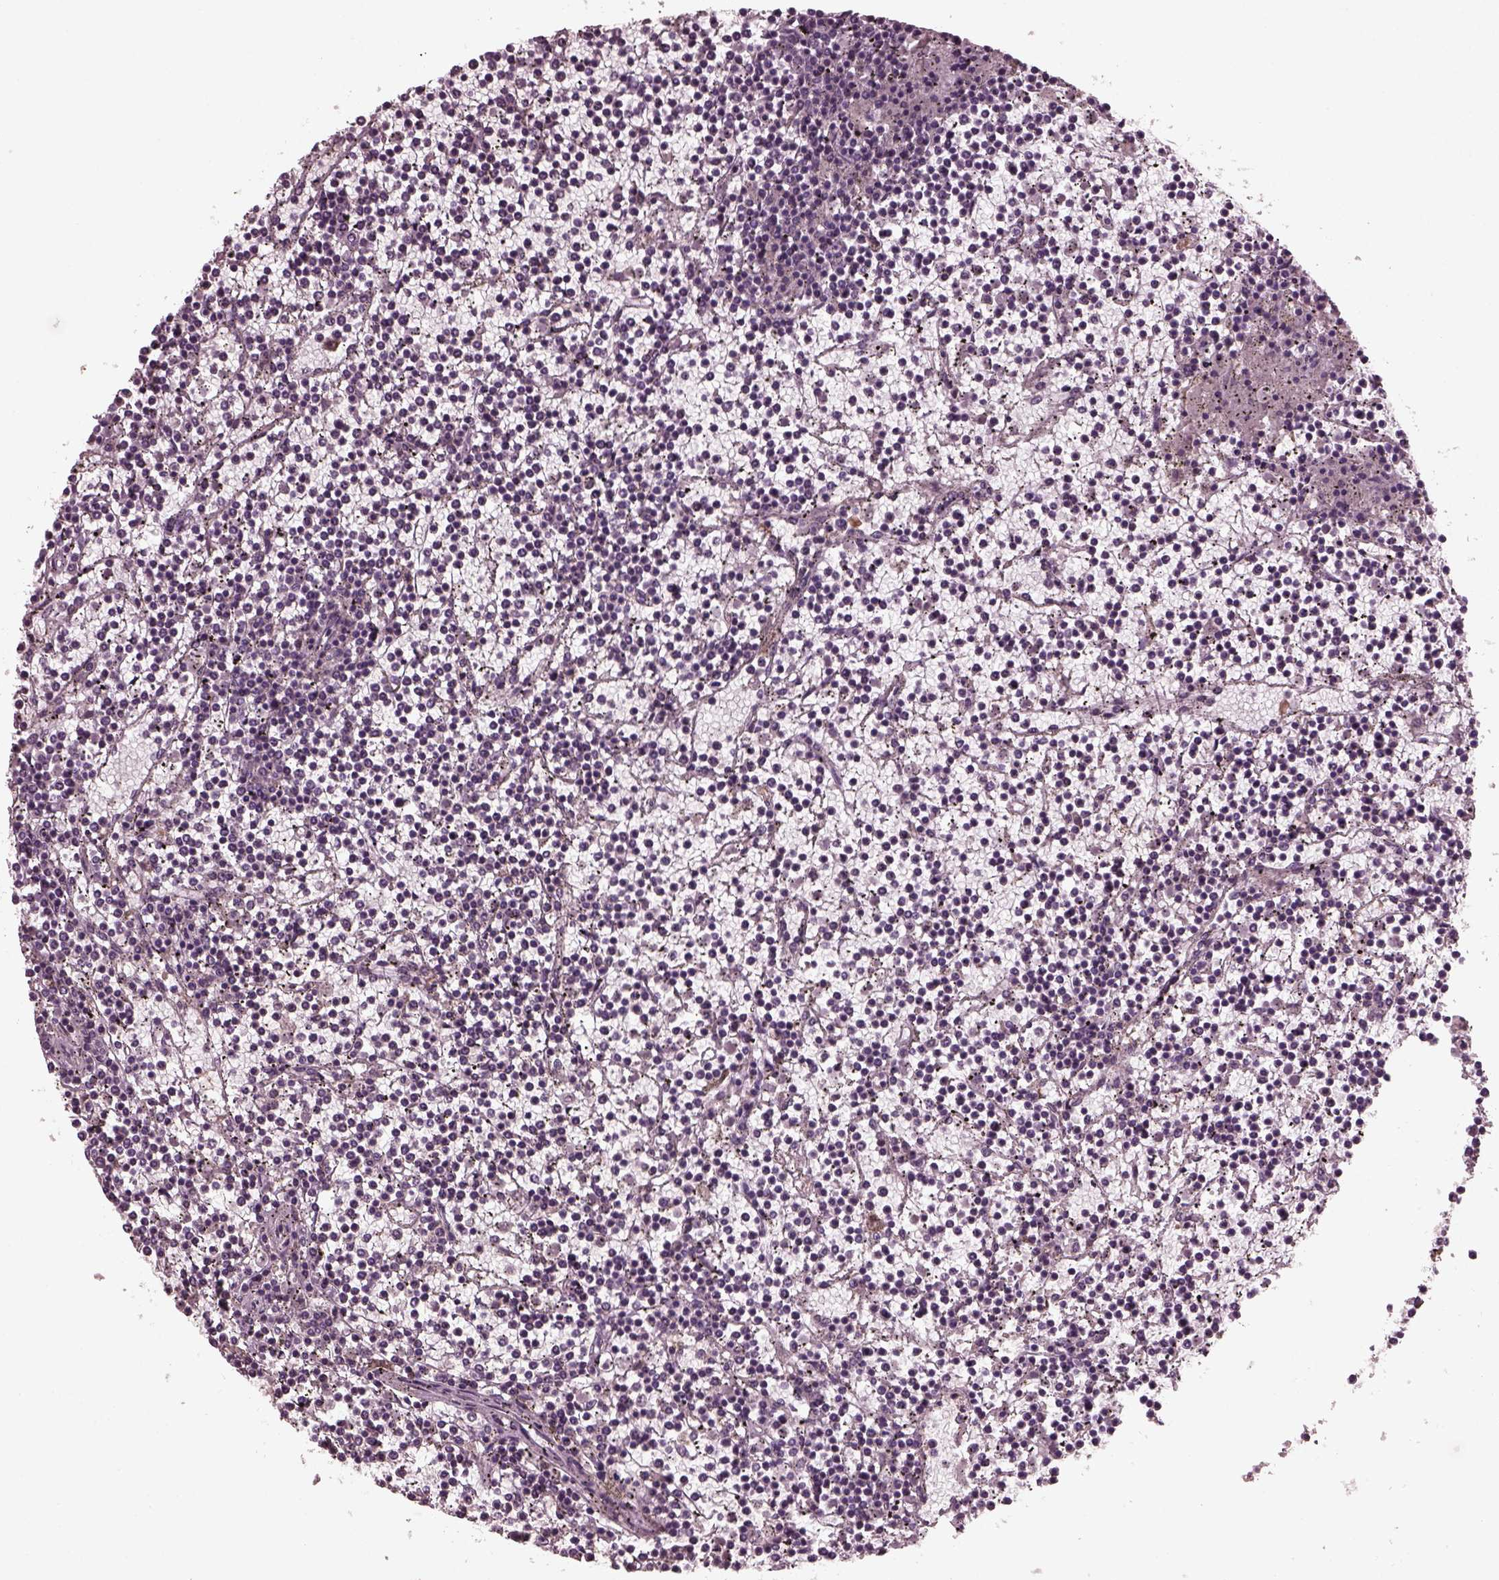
{"staining": {"intensity": "negative", "quantity": "none", "location": "none"}, "tissue": "lymphoma", "cell_type": "Tumor cells", "image_type": "cancer", "snomed": [{"axis": "morphology", "description": "Malignant lymphoma, non-Hodgkin's type, Low grade"}, {"axis": "topography", "description": "Spleen"}], "caption": "The IHC histopathology image has no significant staining in tumor cells of malignant lymphoma, non-Hodgkin's type (low-grade) tissue. (DAB immunohistochemistry (IHC), high magnification).", "gene": "PORCN", "patient": {"sex": "female", "age": 19}}